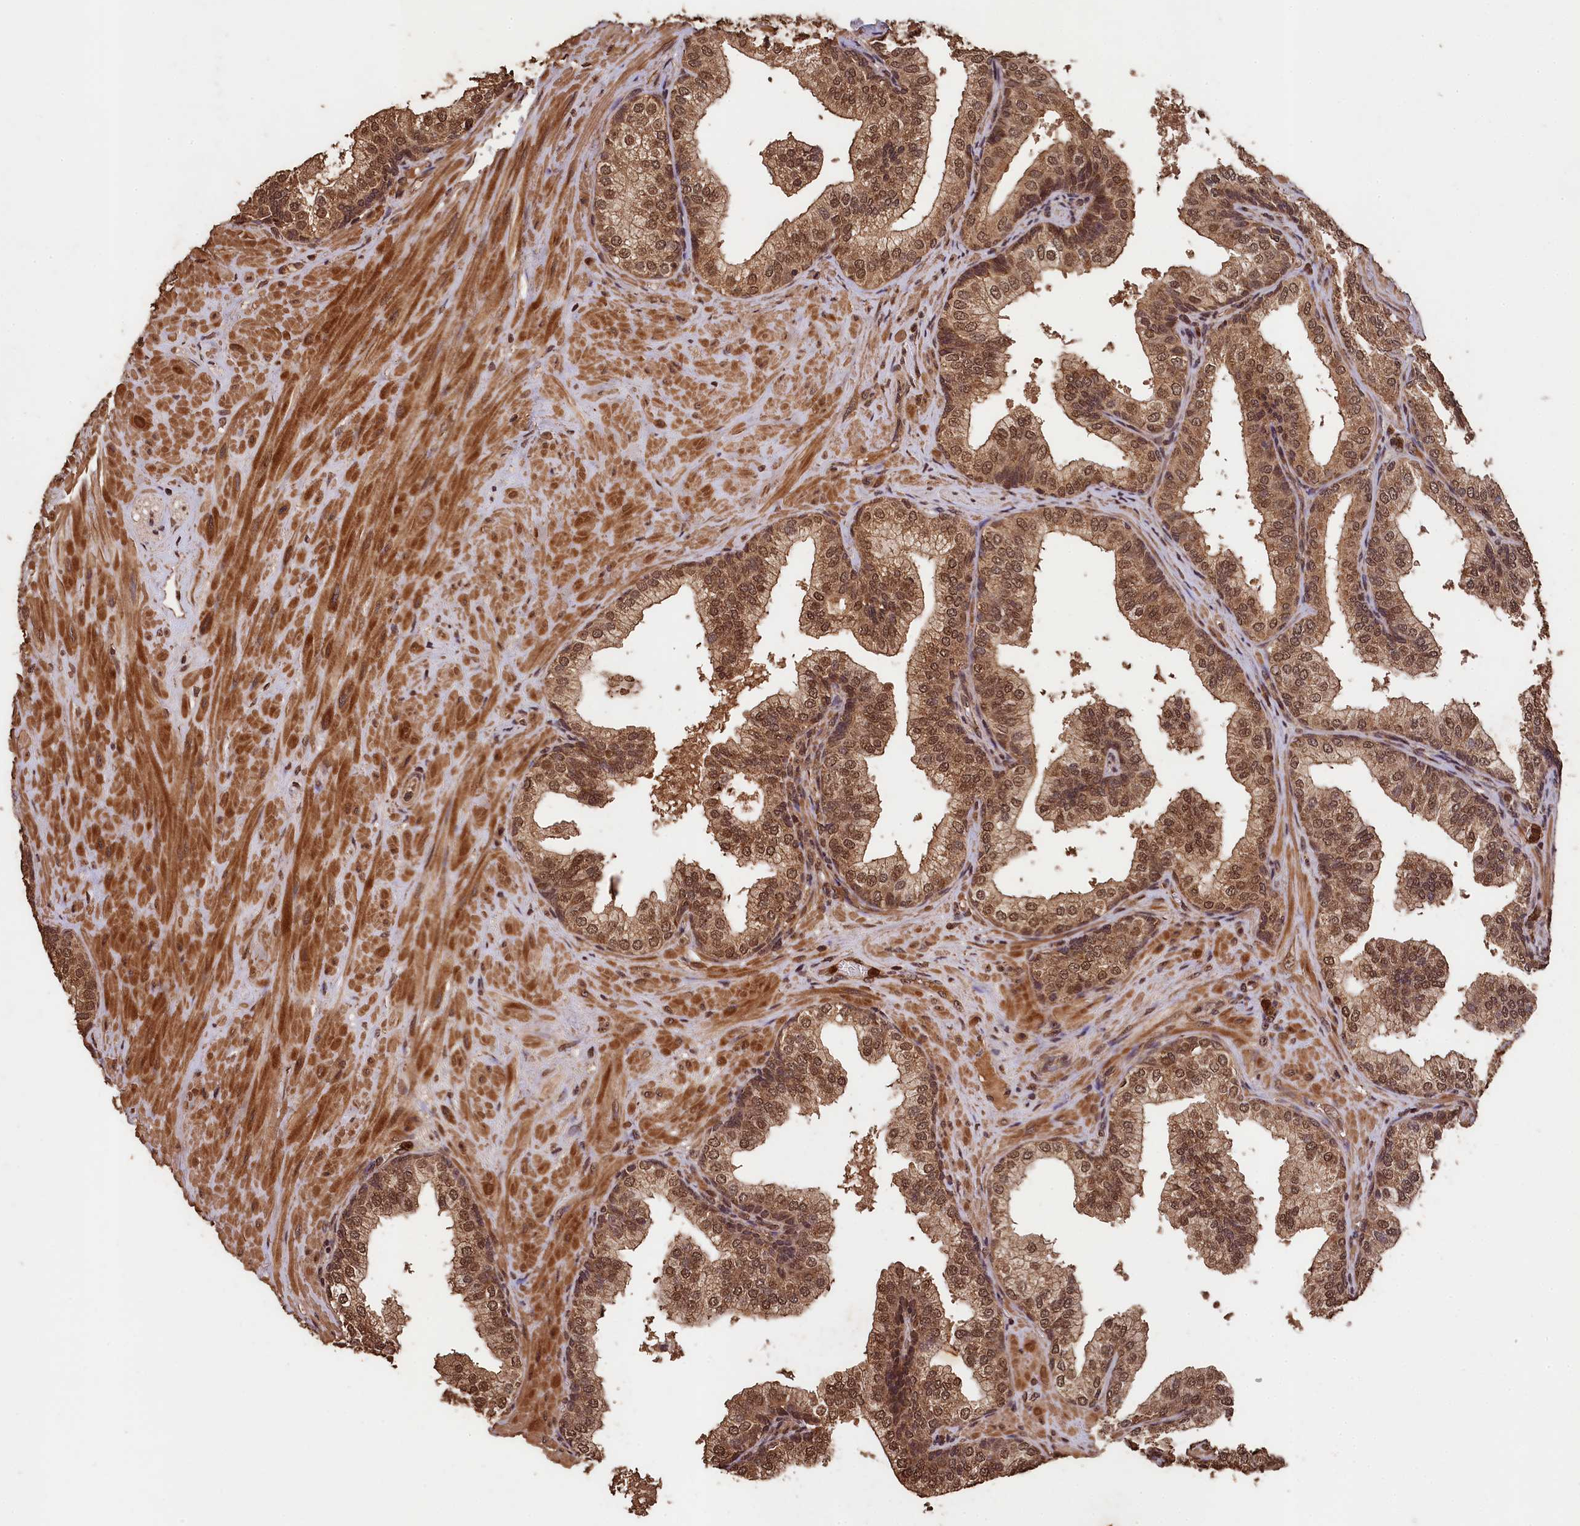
{"staining": {"intensity": "moderate", "quantity": ">75%", "location": "cytoplasmic/membranous,nuclear"}, "tissue": "prostate", "cell_type": "Glandular cells", "image_type": "normal", "snomed": [{"axis": "morphology", "description": "Normal tissue, NOS"}, {"axis": "topography", "description": "Prostate"}], "caption": "Immunohistochemistry (IHC) histopathology image of benign prostate: prostate stained using immunohistochemistry (IHC) shows medium levels of moderate protein expression localized specifically in the cytoplasmic/membranous,nuclear of glandular cells, appearing as a cytoplasmic/membranous,nuclear brown color.", "gene": "CEP57L1", "patient": {"sex": "male", "age": 60}}